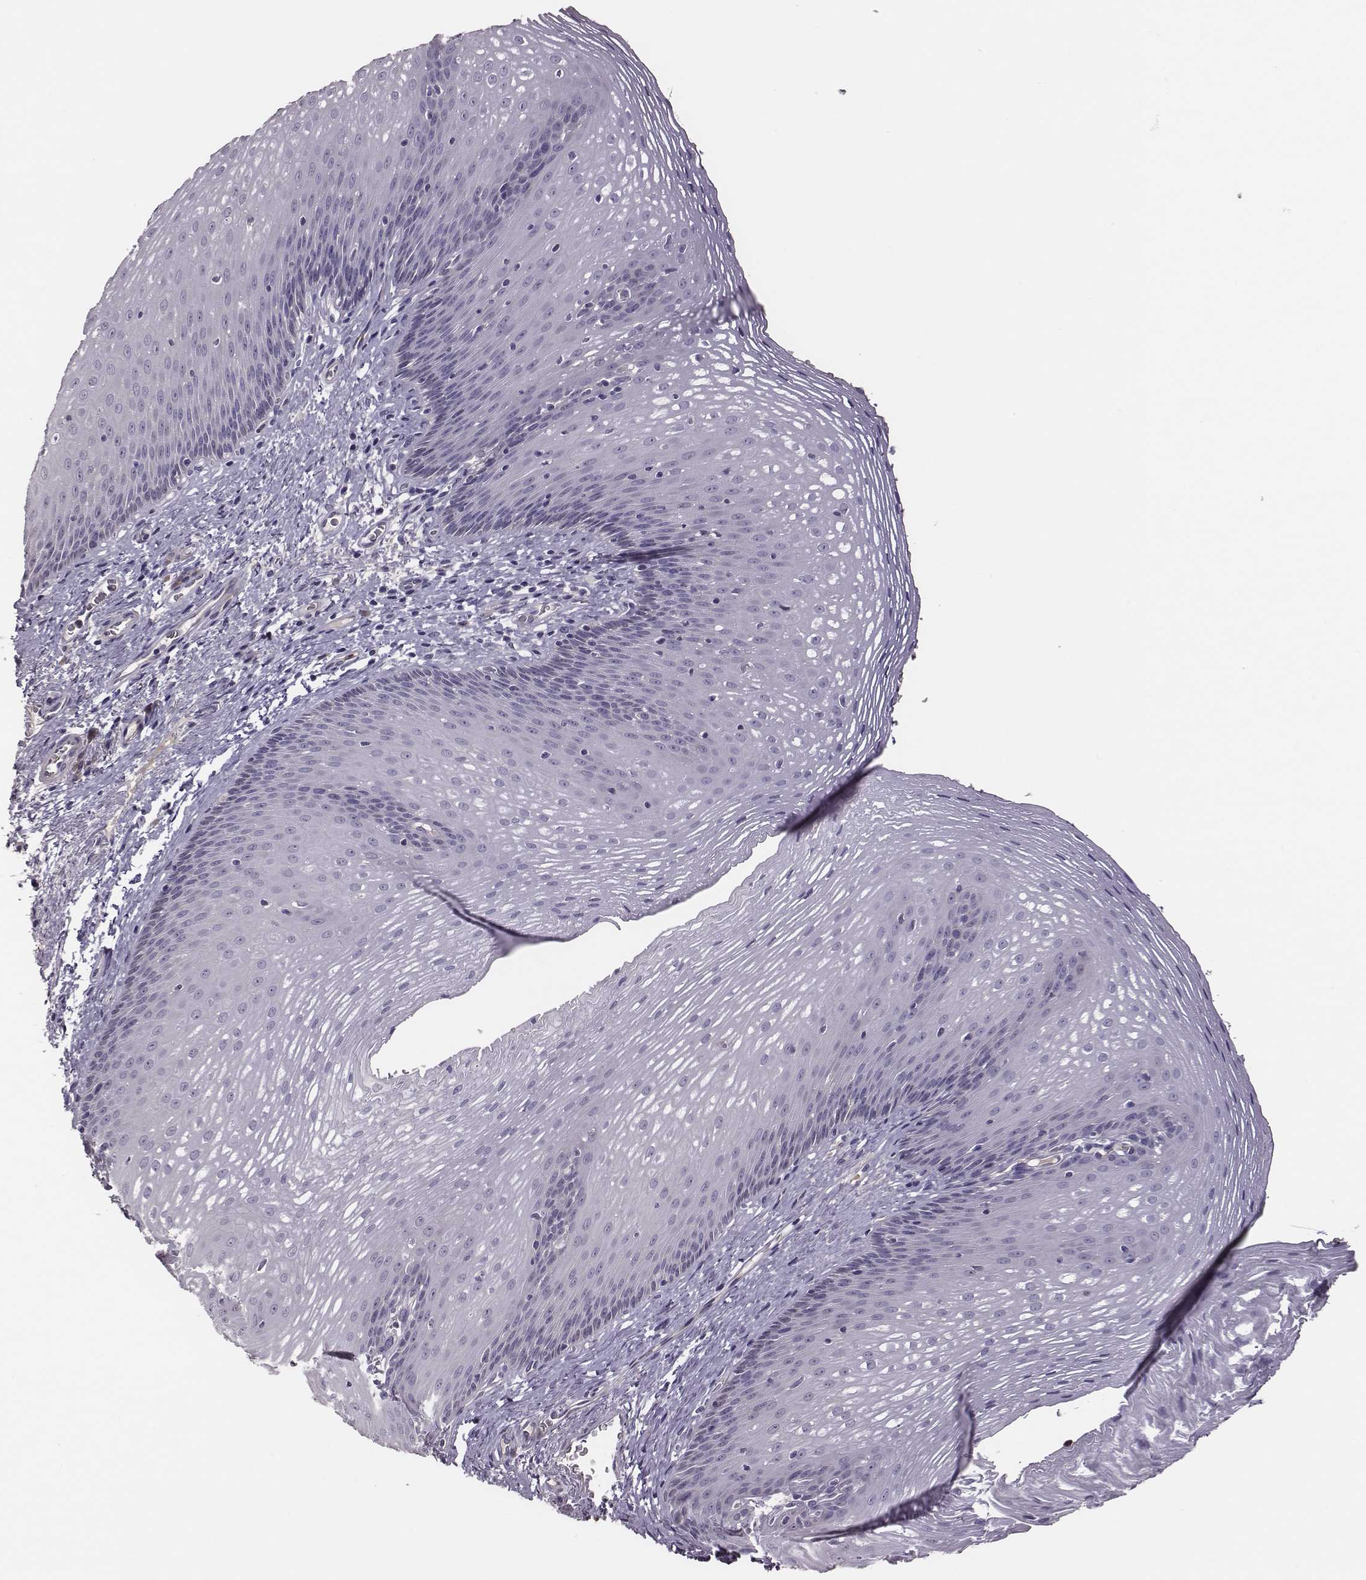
{"staining": {"intensity": "negative", "quantity": "none", "location": "none"}, "tissue": "esophagus", "cell_type": "Squamous epithelial cells", "image_type": "normal", "snomed": [{"axis": "morphology", "description": "Normal tissue, NOS"}, {"axis": "topography", "description": "Esophagus"}], "caption": "There is no significant expression in squamous epithelial cells of esophagus. (DAB IHC with hematoxylin counter stain).", "gene": "KMO", "patient": {"sex": "male", "age": 76}}